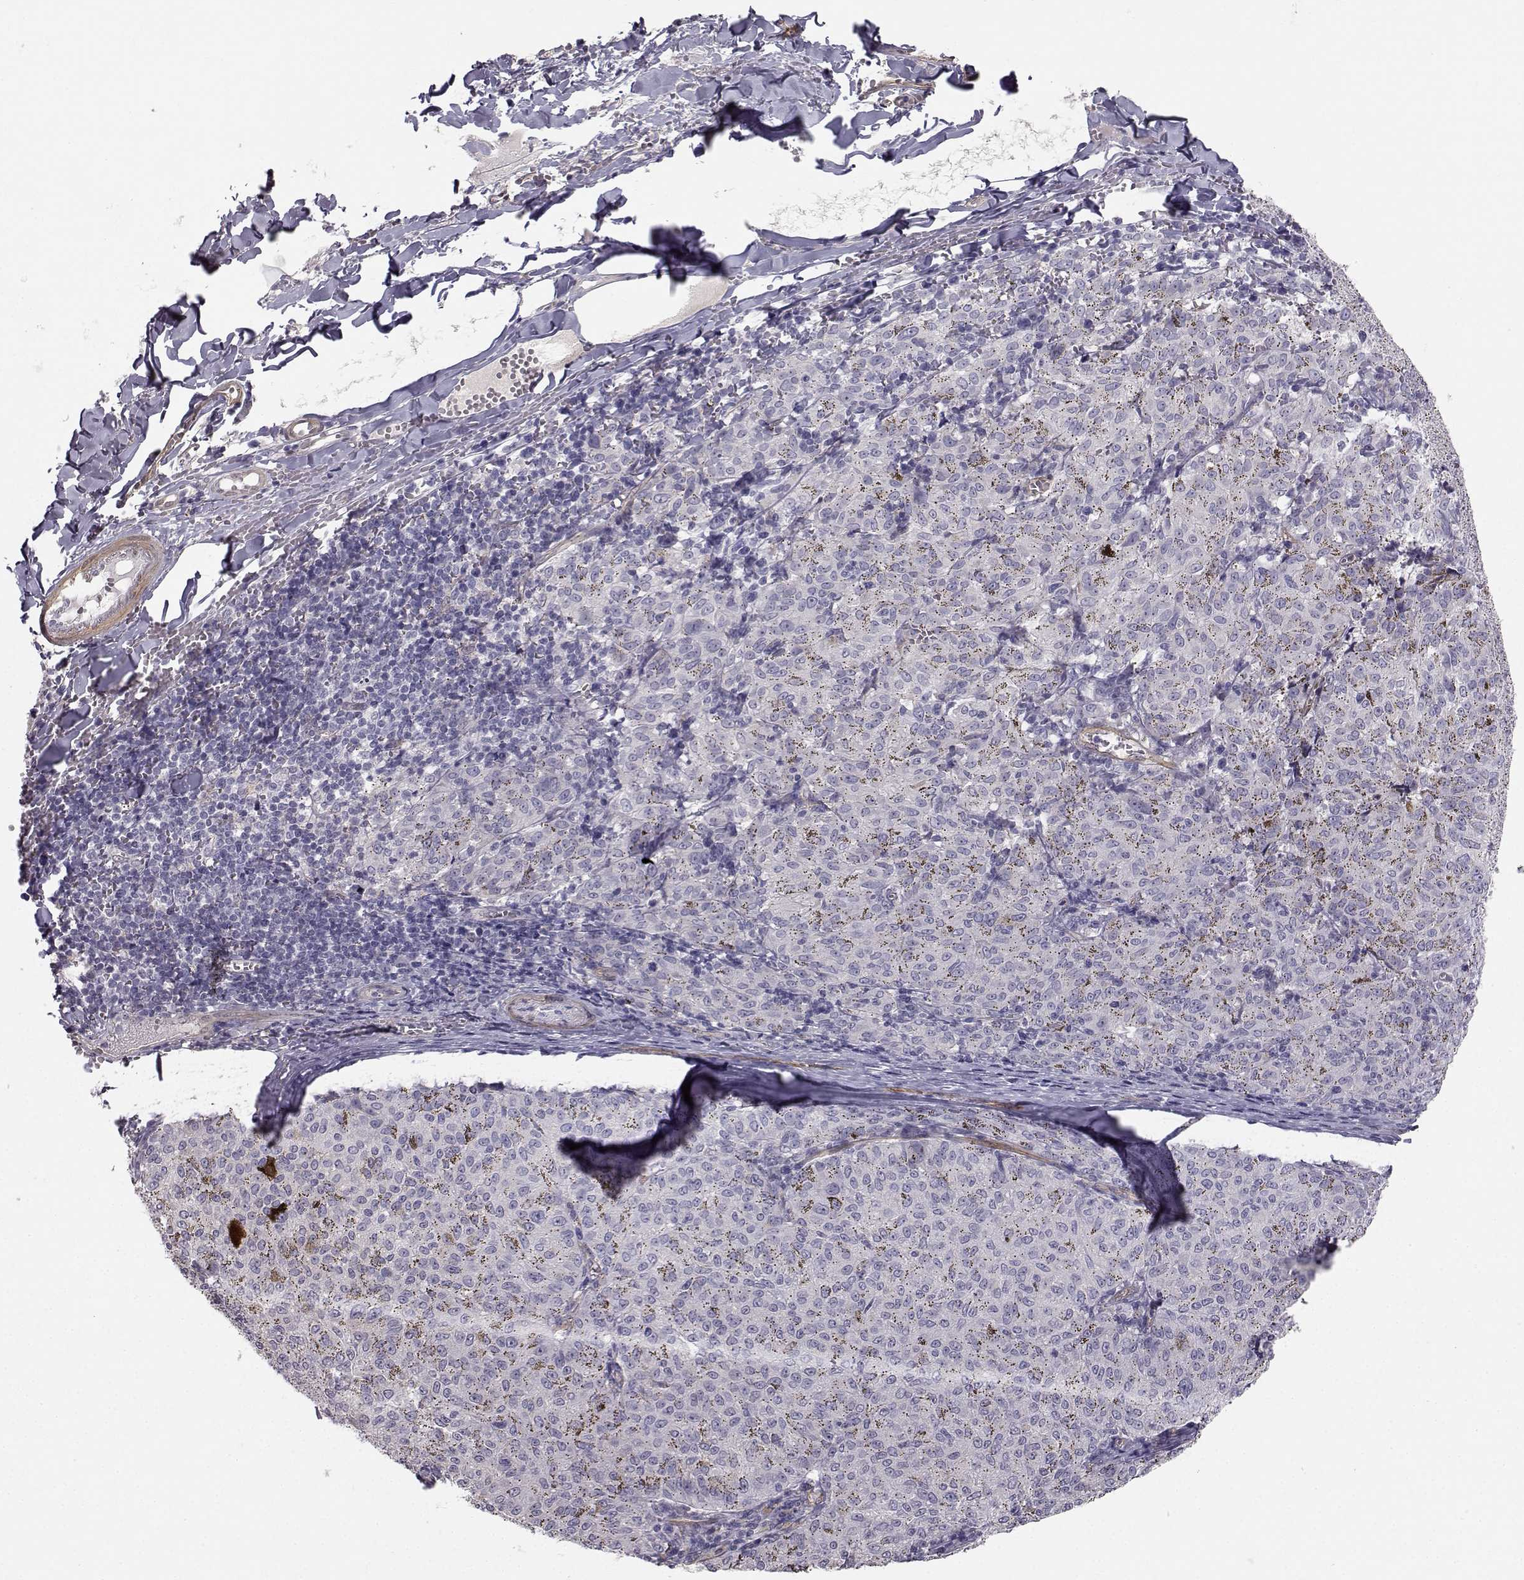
{"staining": {"intensity": "negative", "quantity": "none", "location": "none"}, "tissue": "melanoma", "cell_type": "Tumor cells", "image_type": "cancer", "snomed": [{"axis": "morphology", "description": "Malignant melanoma, NOS"}, {"axis": "topography", "description": "Skin"}], "caption": "A histopathology image of malignant melanoma stained for a protein reveals no brown staining in tumor cells.", "gene": "PGM5", "patient": {"sex": "female", "age": 72}}